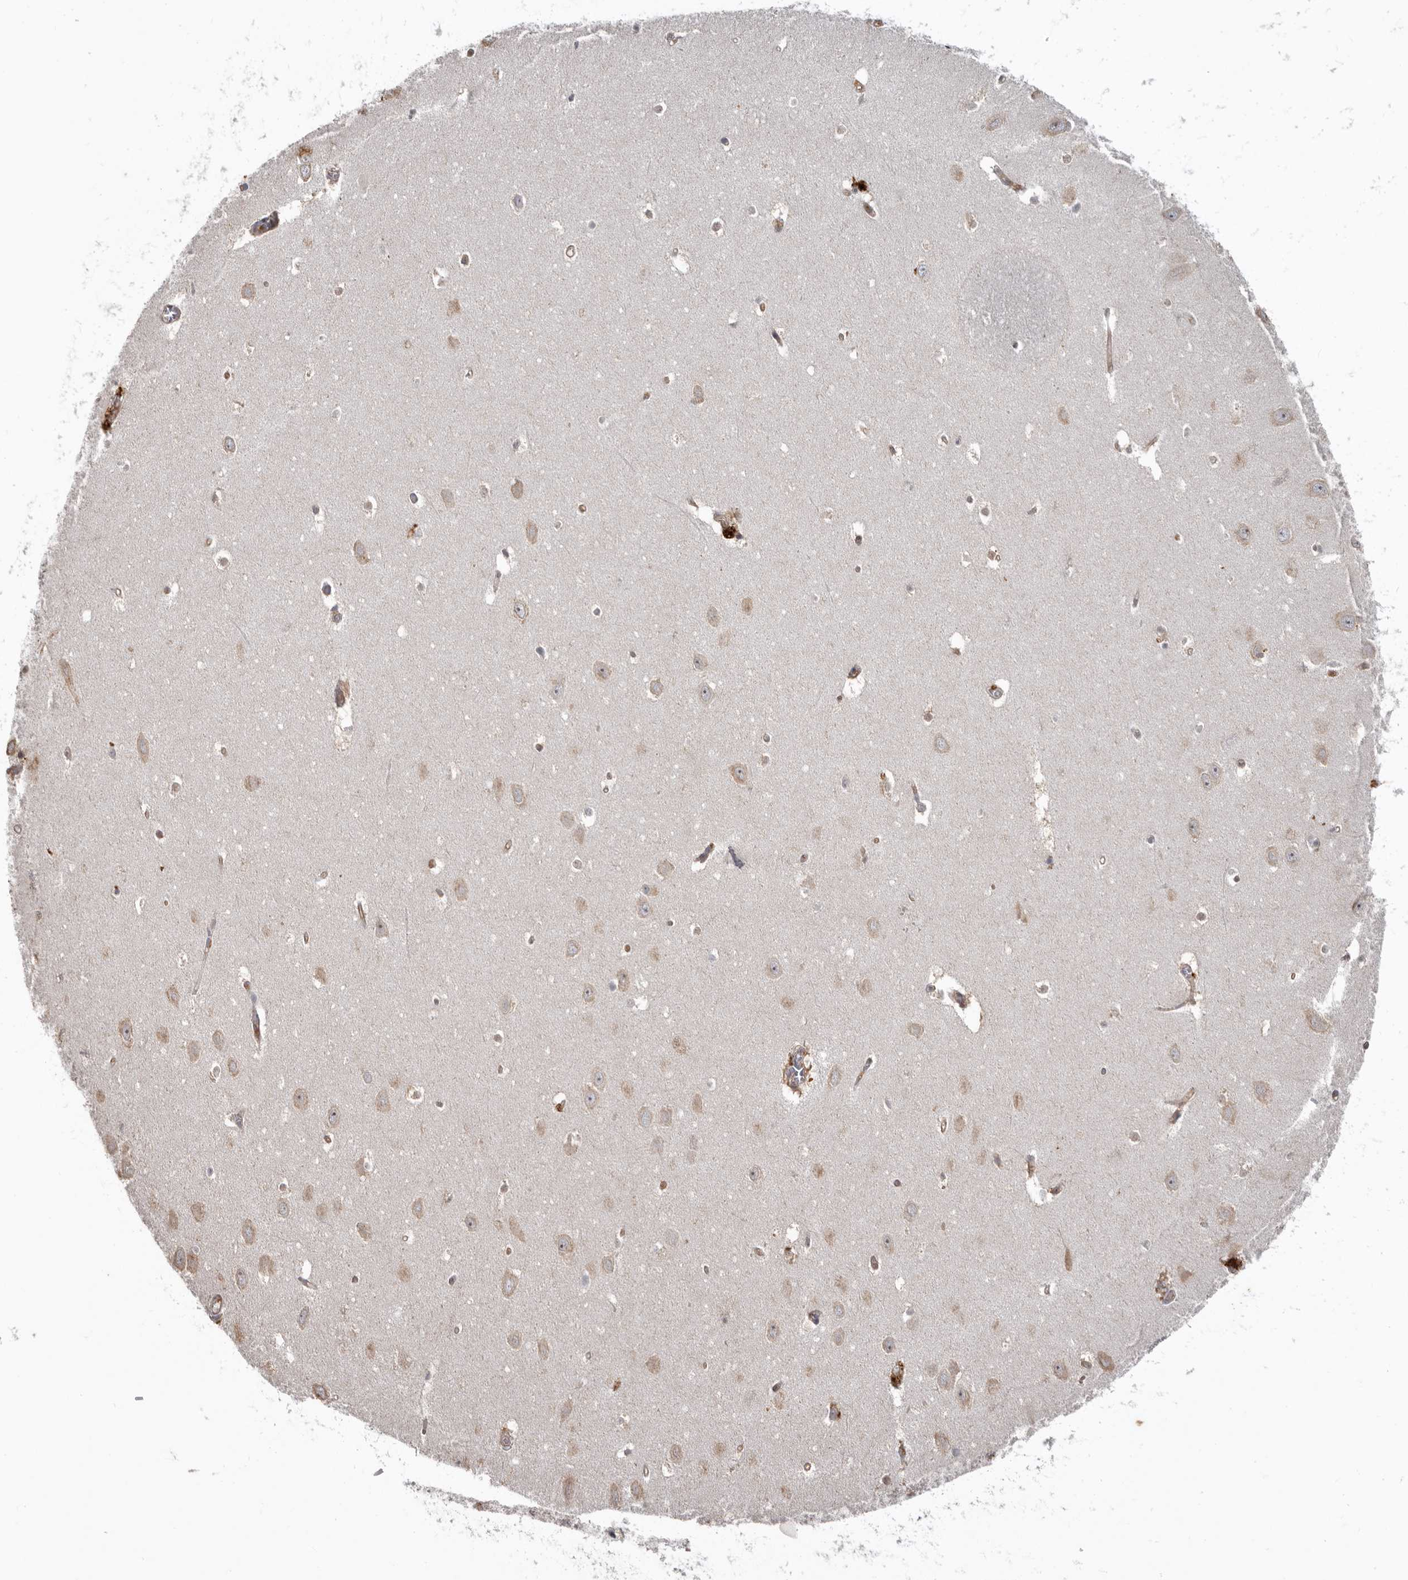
{"staining": {"intensity": "weak", "quantity": "<25%", "location": "cytoplasmic/membranous"}, "tissue": "hippocampus", "cell_type": "Glial cells", "image_type": "normal", "snomed": [{"axis": "morphology", "description": "Normal tissue, NOS"}, {"axis": "topography", "description": "Hippocampus"}], "caption": "Human hippocampus stained for a protein using immunohistochemistry (IHC) reveals no positivity in glial cells.", "gene": "CDCA8", "patient": {"sex": "female", "age": 64}}